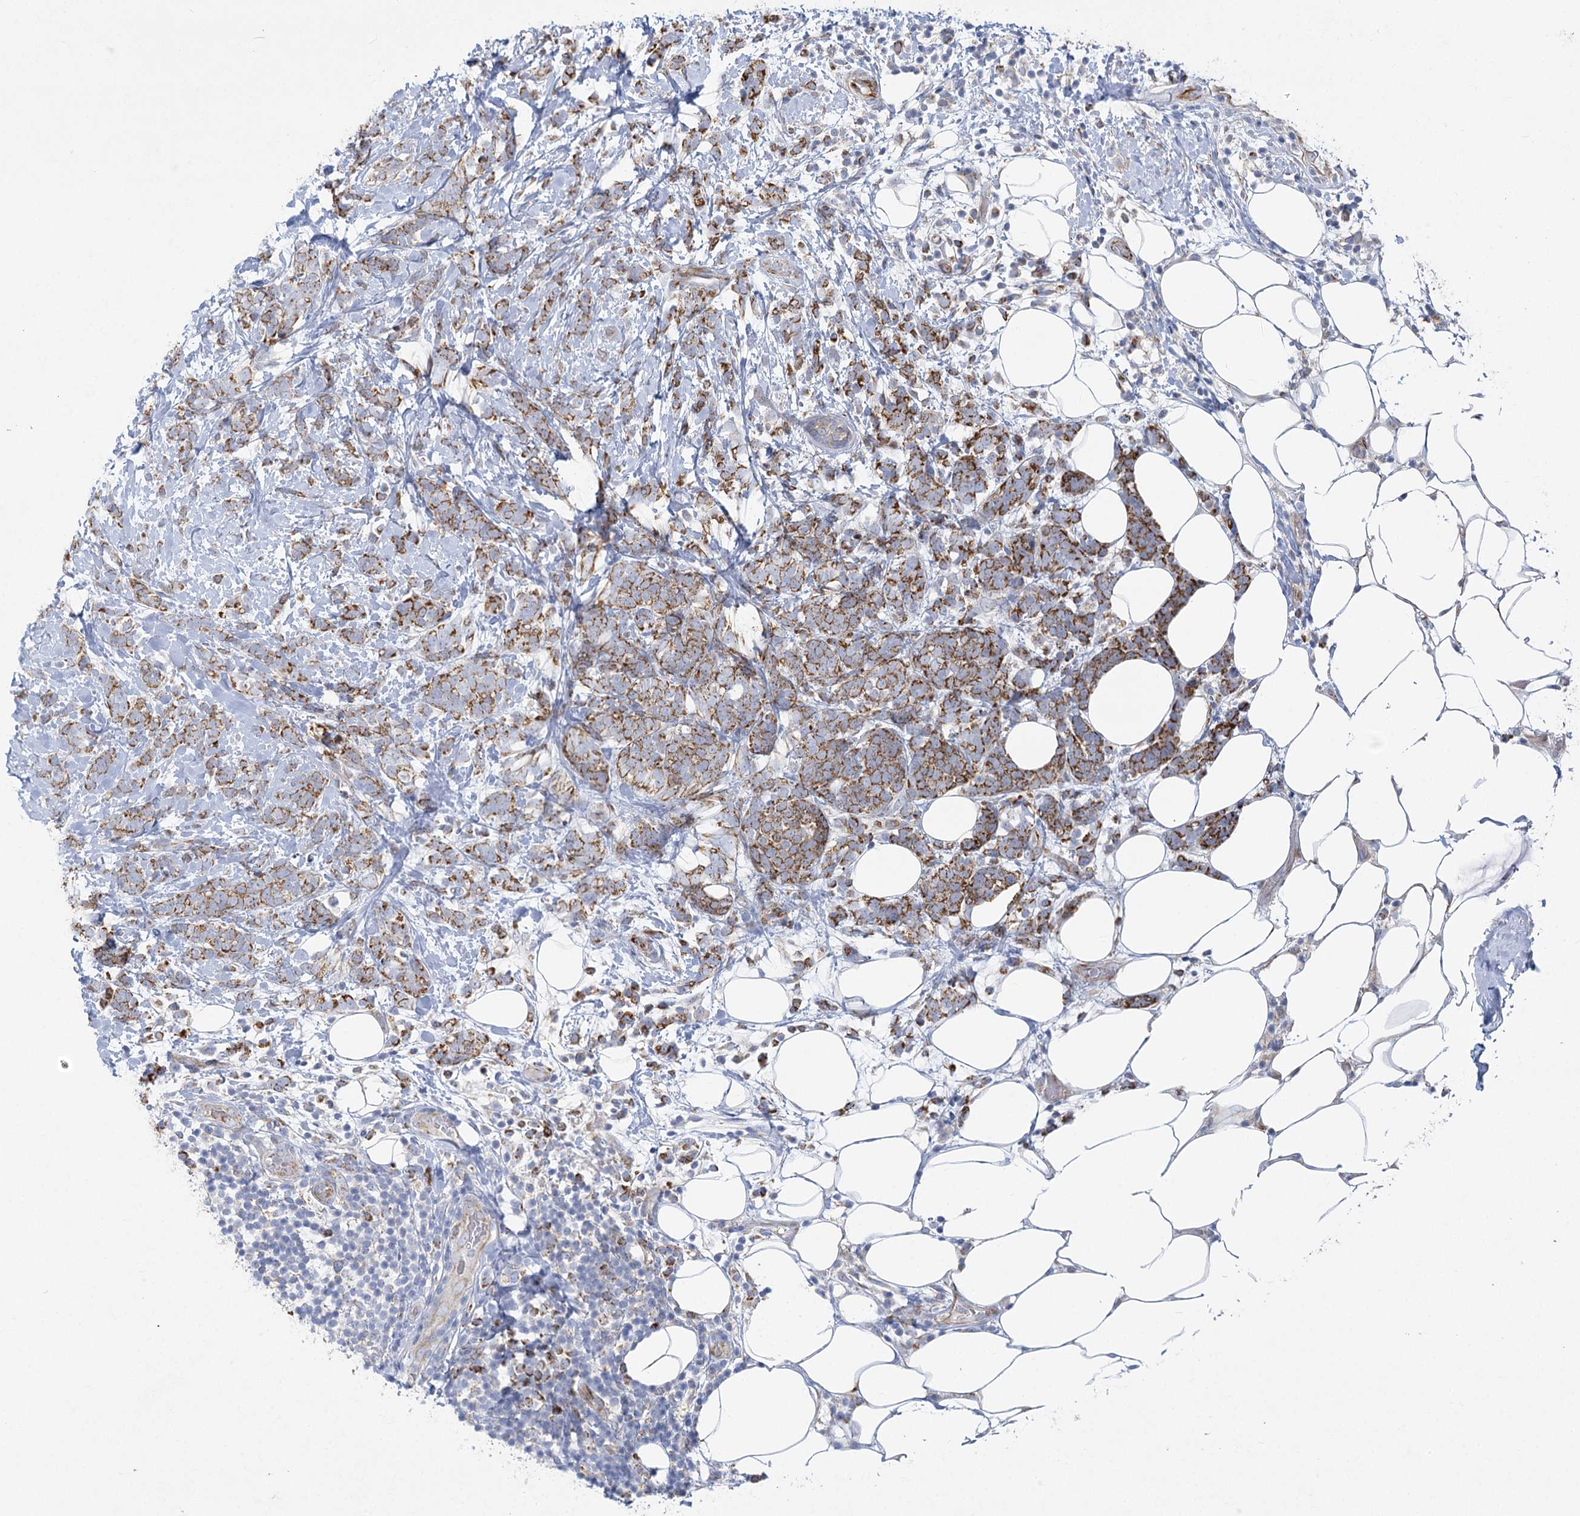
{"staining": {"intensity": "moderate", "quantity": ">75%", "location": "cytoplasmic/membranous"}, "tissue": "breast cancer", "cell_type": "Tumor cells", "image_type": "cancer", "snomed": [{"axis": "morphology", "description": "Lobular carcinoma"}, {"axis": "topography", "description": "Breast"}], "caption": "Immunohistochemistry of human breast cancer (lobular carcinoma) demonstrates medium levels of moderate cytoplasmic/membranous positivity in approximately >75% of tumor cells.", "gene": "DHTKD1", "patient": {"sex": "female", "age": 58}}